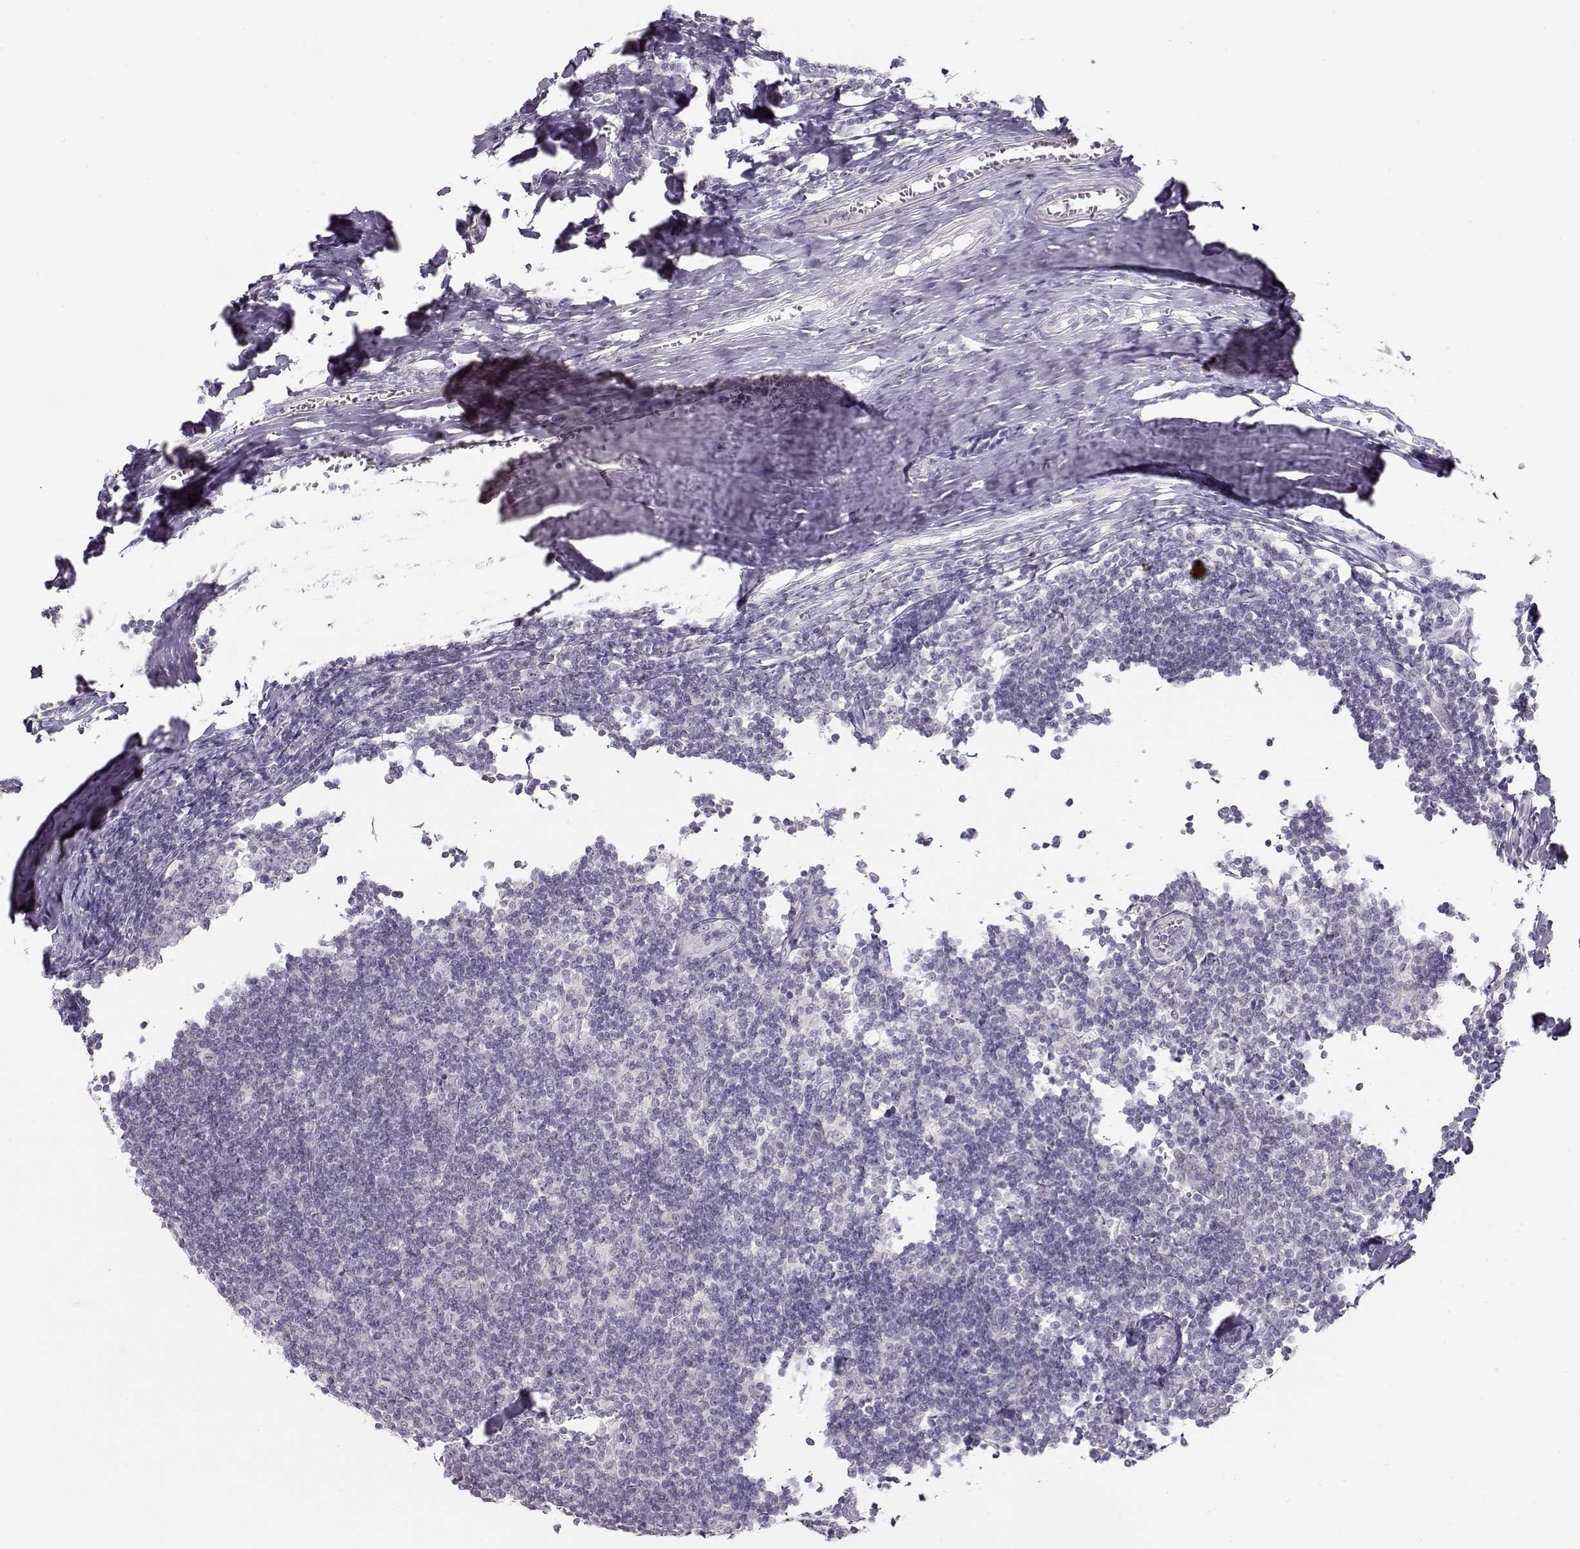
{"staining": {"intensity": "negative", "quantity": "none", "location": "none"}, "tissue": "tonsil", "cell_type": "Germinal center cells", "image_type": "normal", "snomed": [{"axis": "morphology", "description": "Normal tissue, NOS"}, {"axis": "topography", "description": "Tonsil"}], "caption": "A histopathology image of tonsil stained for a protein displays no brown staining in germinal center cells.", "gene": "IMPG1", "patient": {"sex": "female", "age": 12}}